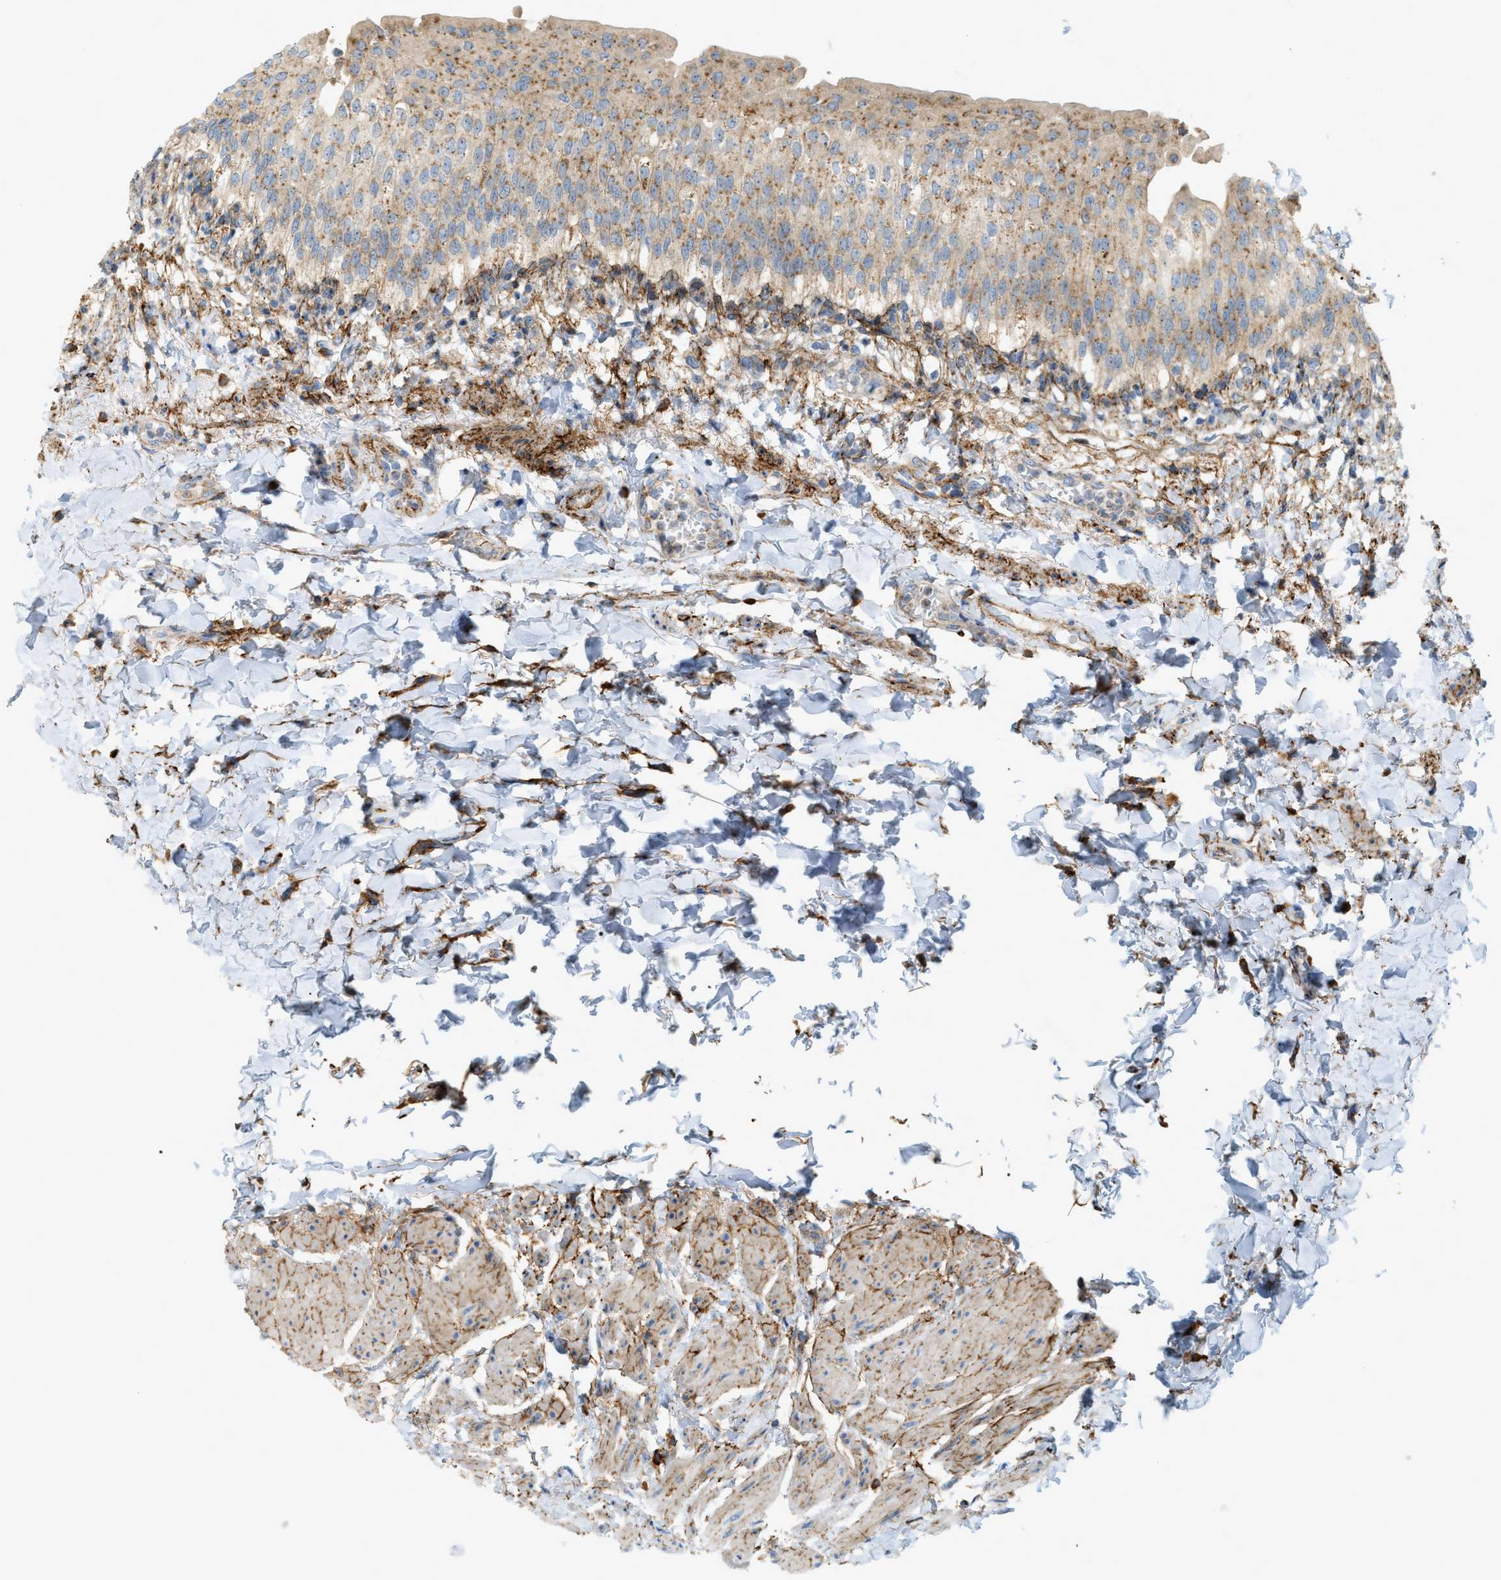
{"staining": {"intensity": "moderate", "quantity": ">75%", "location": "cytoplasmic/membranous"}, "tissue": "urinary bladder", "cell_type": "Urothelial cells", "image_type": "normal", "snomed": [{"axis": "morphology", "description": "Normal tissue, NOS"}, {"axis": "topography", "description": "Urinary bladder"}], "caption": "Protein expression analysis of benign human urinary bladder reveals moderate cytoplasmic/membranous positivity in about >75% of urothelial cells.", "gene": "LMBRD1", "patient": {"sex": "female", "age": 60}}